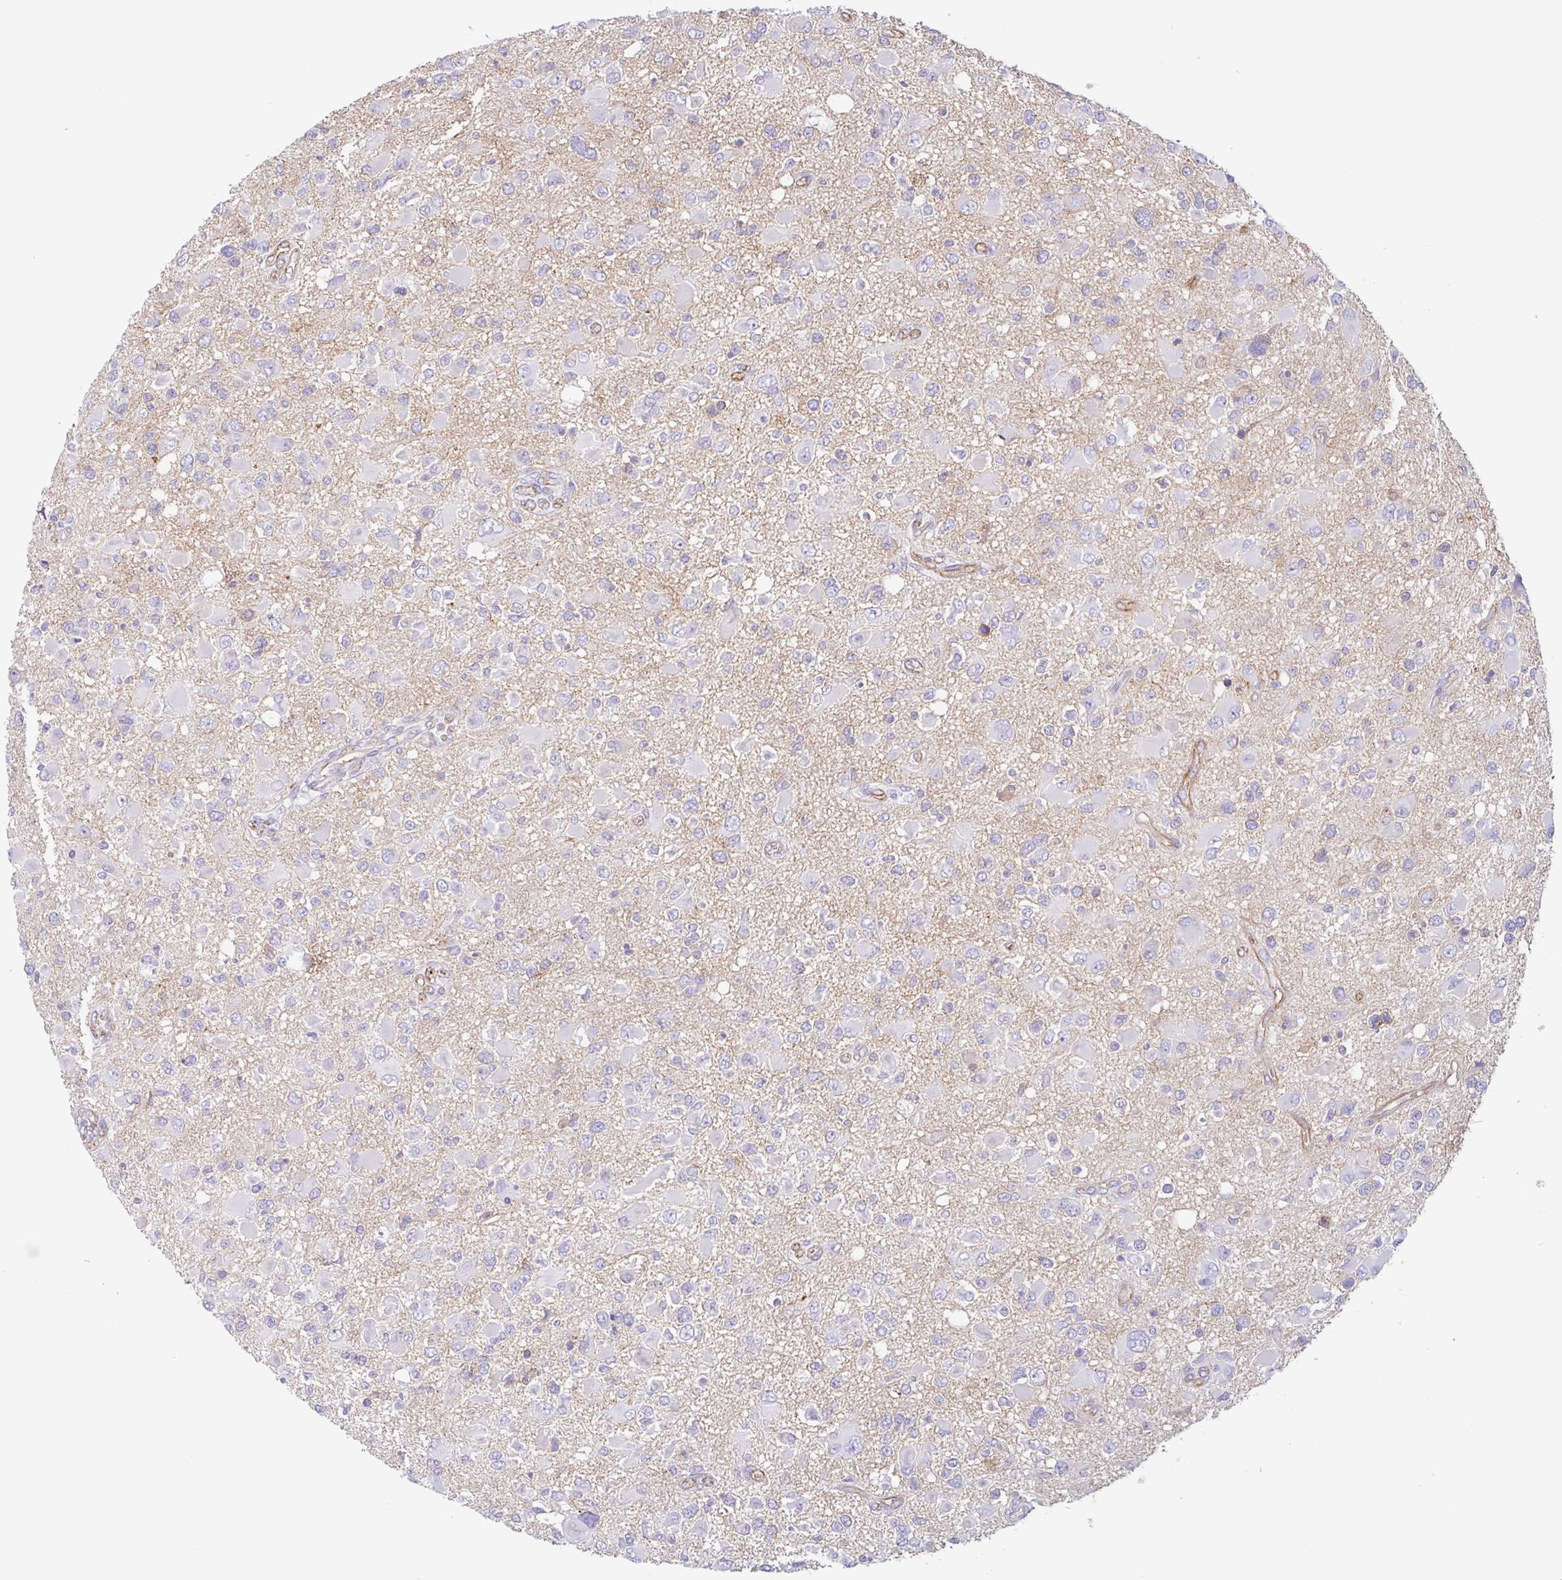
{"staining": {"intensity": "negative", "quantity": "none", "location": "none"}, "tissue": "glioma", "cell_type": "Tumor cells", "image_type": "cancer", "snomed": [{"axis": "morphology", "description": "Glioma, malignant, High grade"}, {"axis": "topography", "description": "Brain"}], "caption": "This is an IHC photomicrograph of malignant high-grade glioma. There is no positivity in tumor cells.", "gene": "MYH10", "patient": {"sex": "male", "age": 53}}